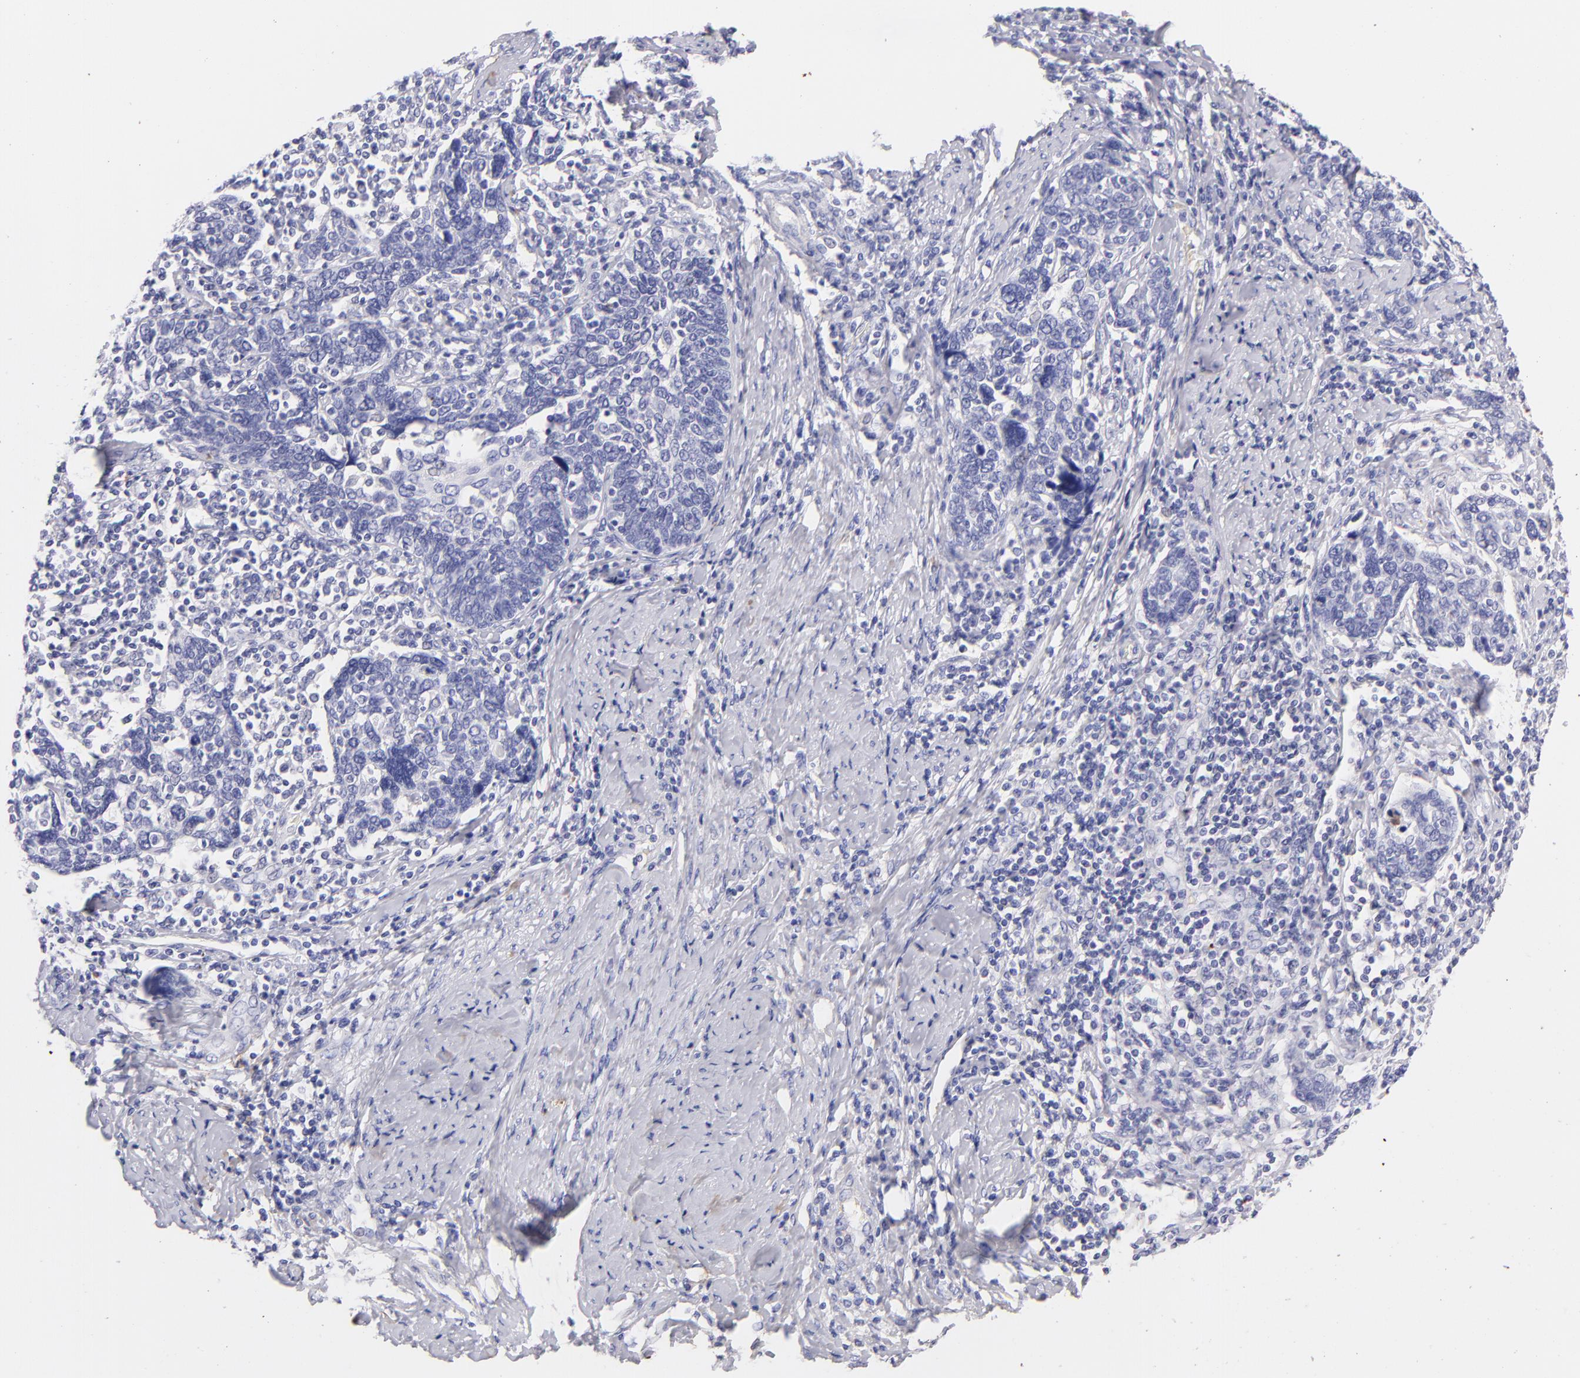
{"staining": {"intensity": "negative", "quantity": "none", "location": "none"}, "tissue": "cervical cancer", "cell_type": "Tumor cells", "image_type": "cancer", "snomed": [{"axis": "morphology", "description": "Squamous cell carcinoma, NOS"}, {"axis": "topography", "description": "Cervix"}], "caption": "Cervical cancer (squamous cell carcinoma) was stained to show a protein in brown. There is no significant positivity in tumor cells.", "gene": "FGB", "patient": {"sex": "female", "age": 41}}